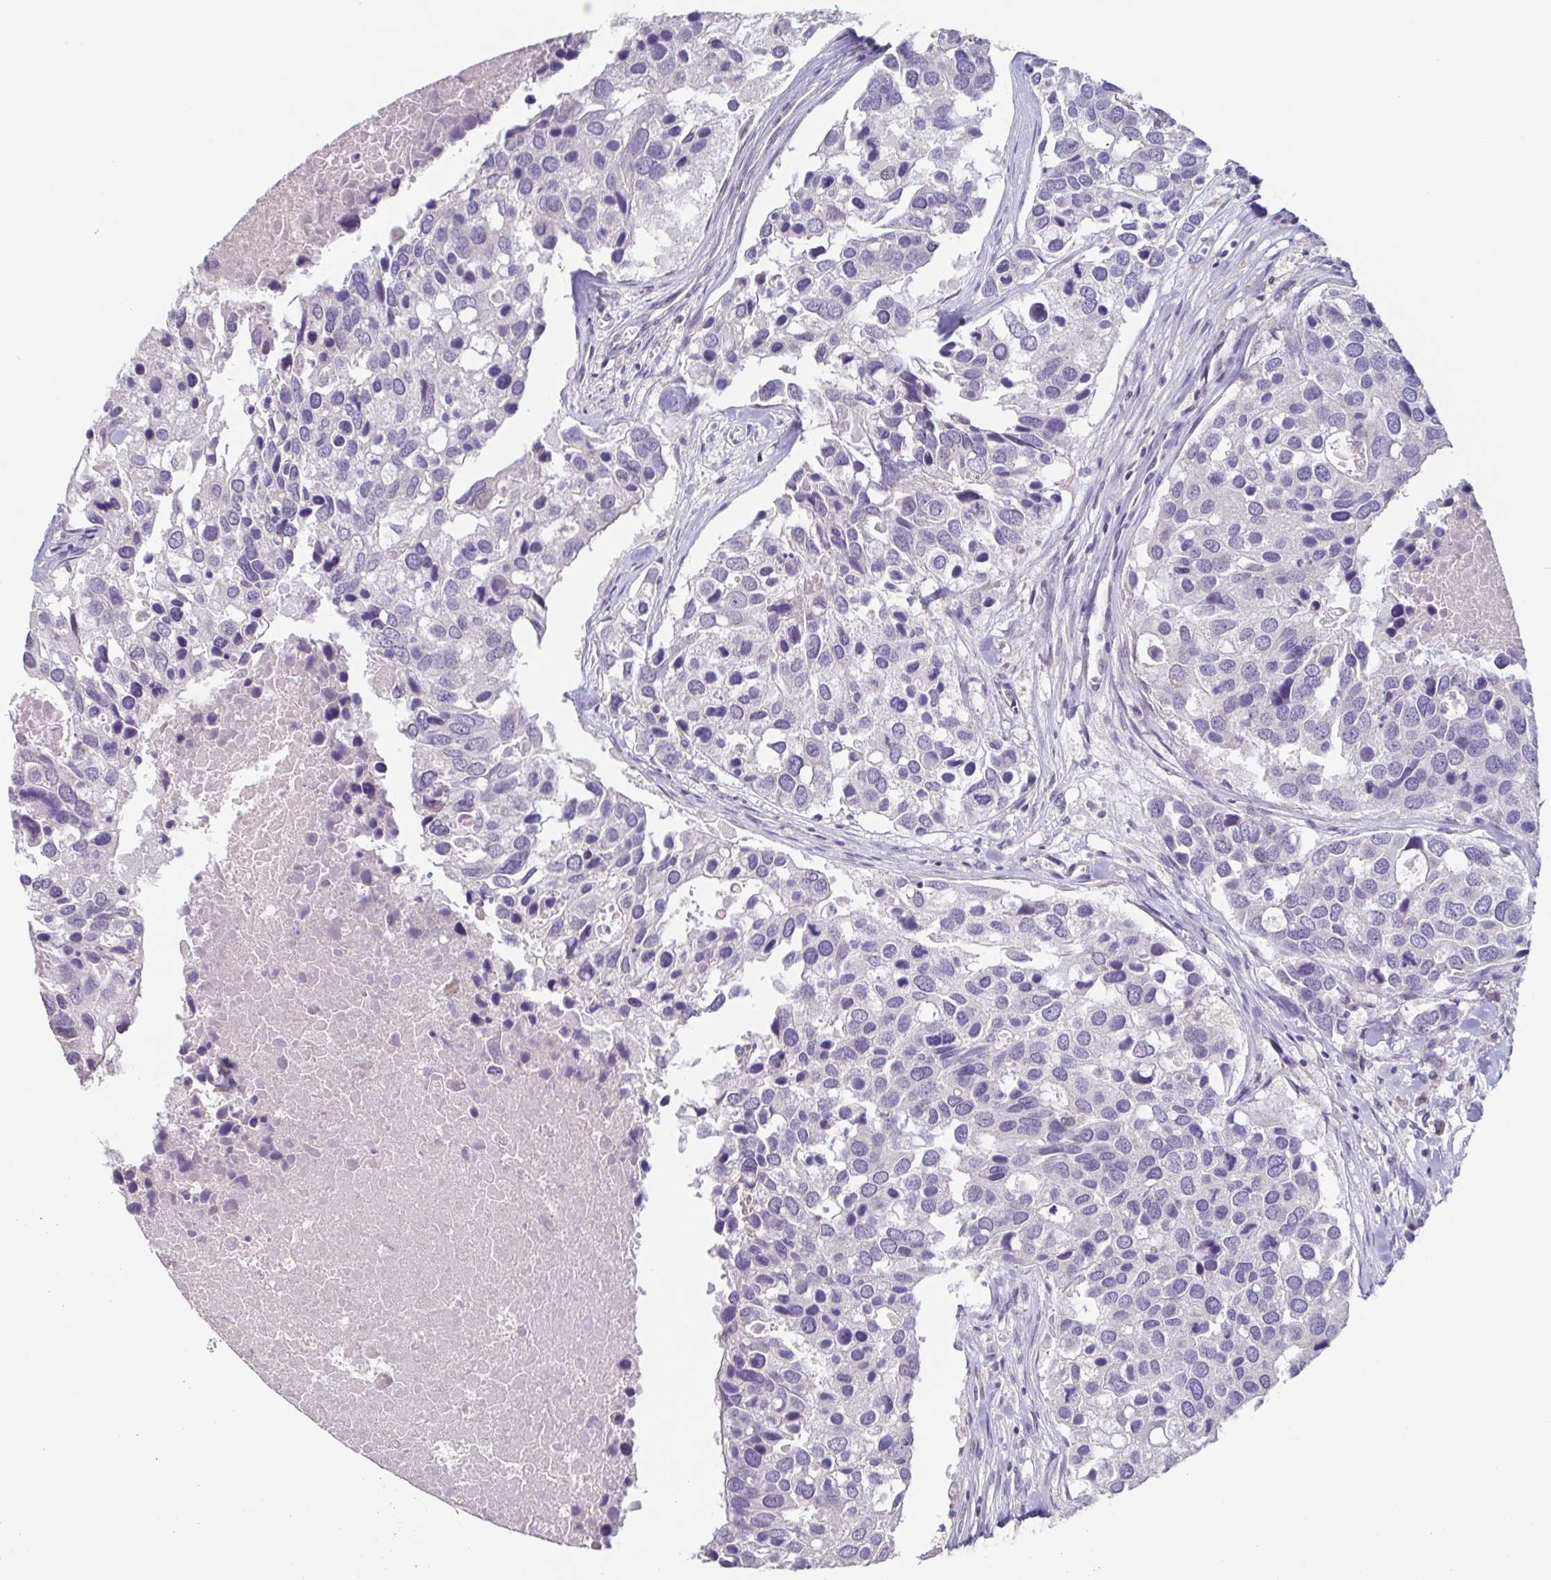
{"staining": {"intensity": "negative", "quantity": "none", "location": "none"}, "tissue": "breast cancer", "cell_type": "Tumor cells", "image_type": "cancer", "snomed": [{"axis": "morphology", "description": "Duct carcinoma"}, {"axis": "topography", "description": "Breast"}], "caption": "The photomicrograph shows no staining of tumor cells in intraductal carcinoma (breast).", "gene": "GHRL", "patient": {"sex": "female", "age": 83}}